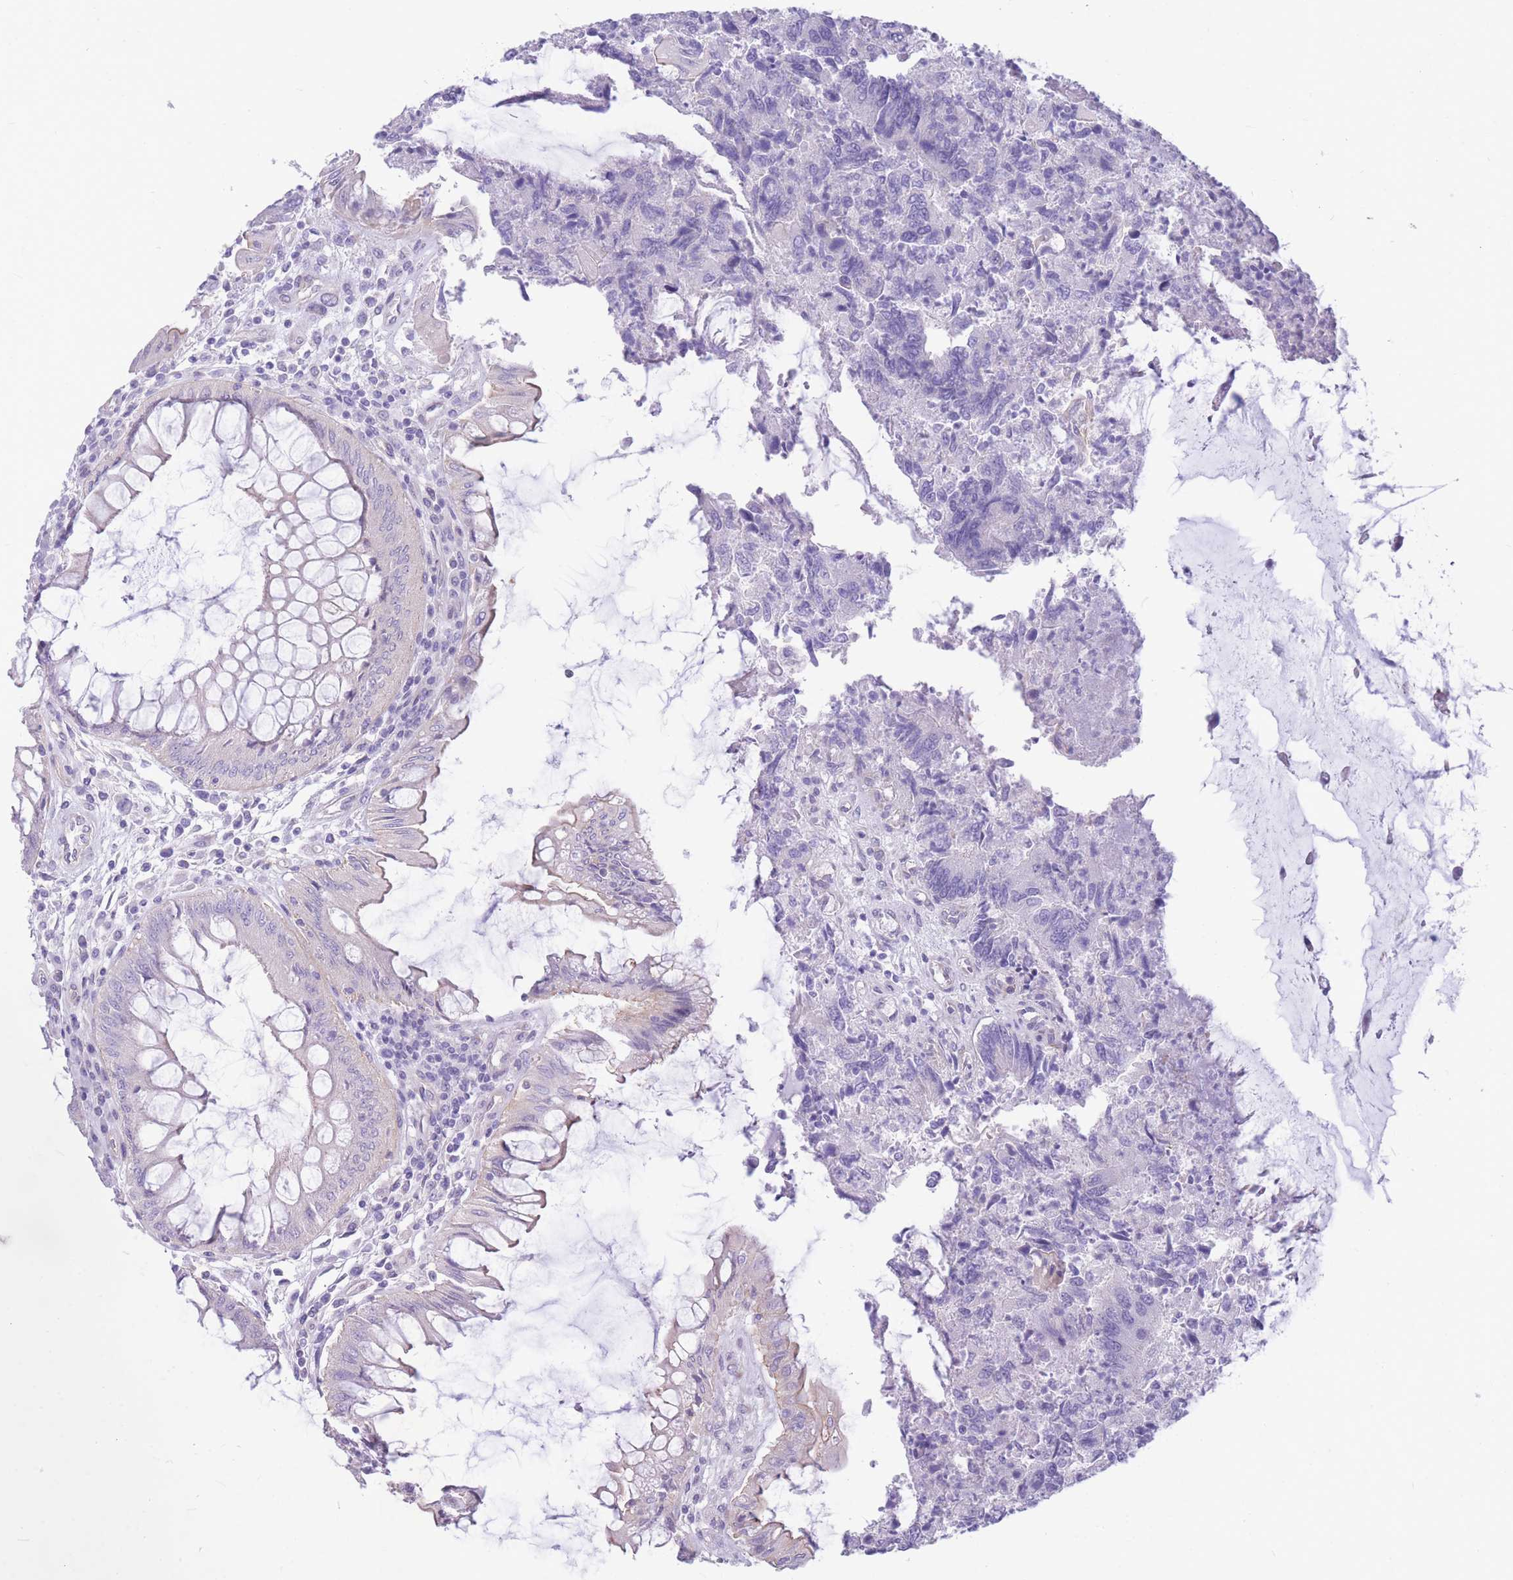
{"staining": {"intensity": "negative", "quantity": "none", "location": "none"}, "tissue": "colorectal cancer", "cell_type": "Tumor cells", "image_type": "cancer", "snomed": [{"axis": "morphology", "description": "Adenocarcinoma, NOS"}, {"axis": "topography", "description": "Colon"}], "caption": "This photomicrograph is of colorectal cancer (adenocarcinoma) stained with immunohistochemistry (IHC) to label a protein in brown with the nuclei are counter-stained blue. There is no expression in tumor cells.", "gene": "ZNF311", "patient": {"sex": "female", "age": 67}}